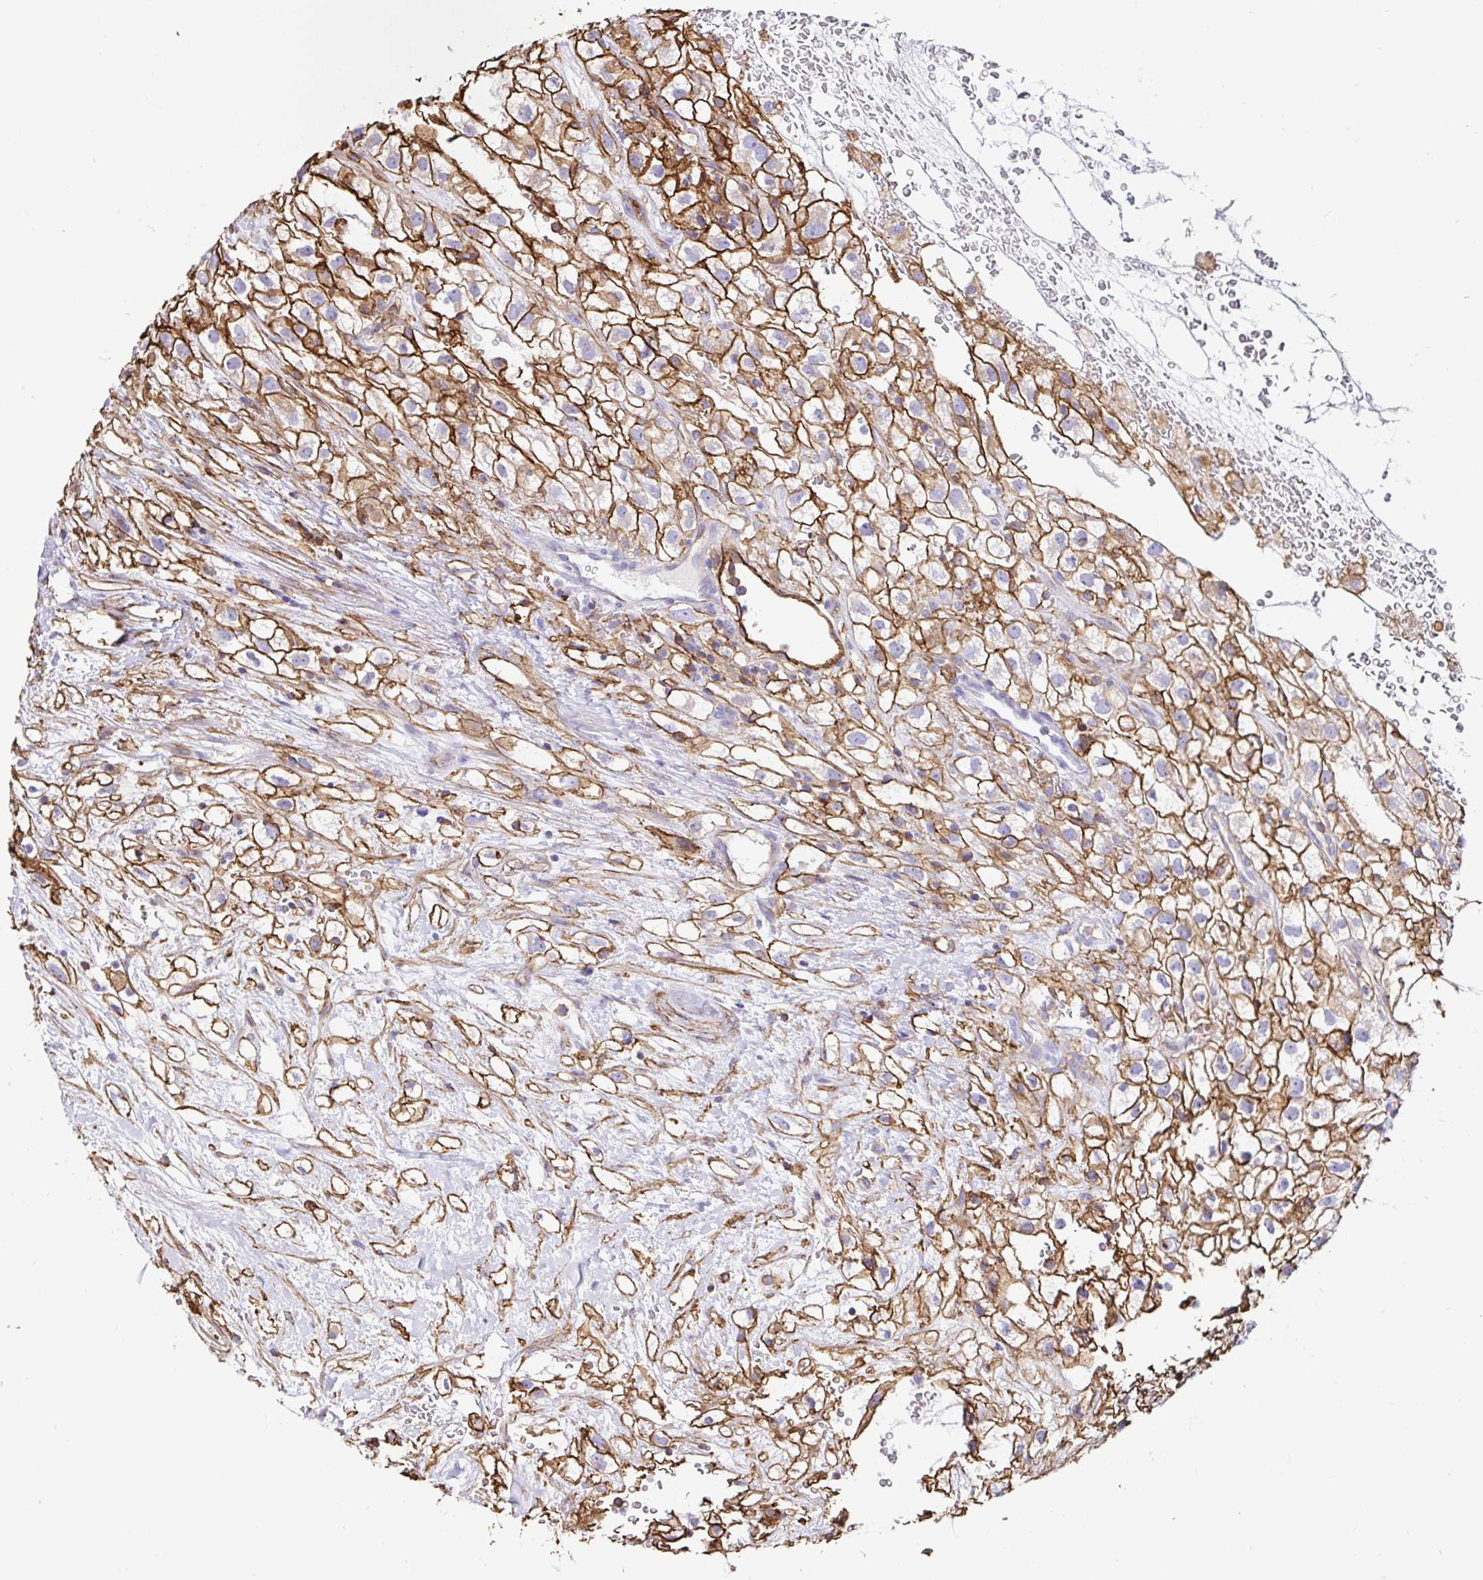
{"staining": {"intensity": "moderate", "quantity": ">75%", "location": "cytoplasmic/membranous"}, "tissue": "renal cancer", "cell_type": "Tumor cells", "image_type": "cancer", "snomed": [{"axis": "morphology", "description": "Adenocarcinoma, NOS"}, {"axis": "topography", "description": "Kidney"}], "caption": "Approximately >75% of tumor cells in renal adenocarcinoma display moderate cytoplasmic/membranous protein expression as visualized by brown immunohistochemical staining.", "gene": "ANXA2", "patient": {"sex": "male", "age": 59}}